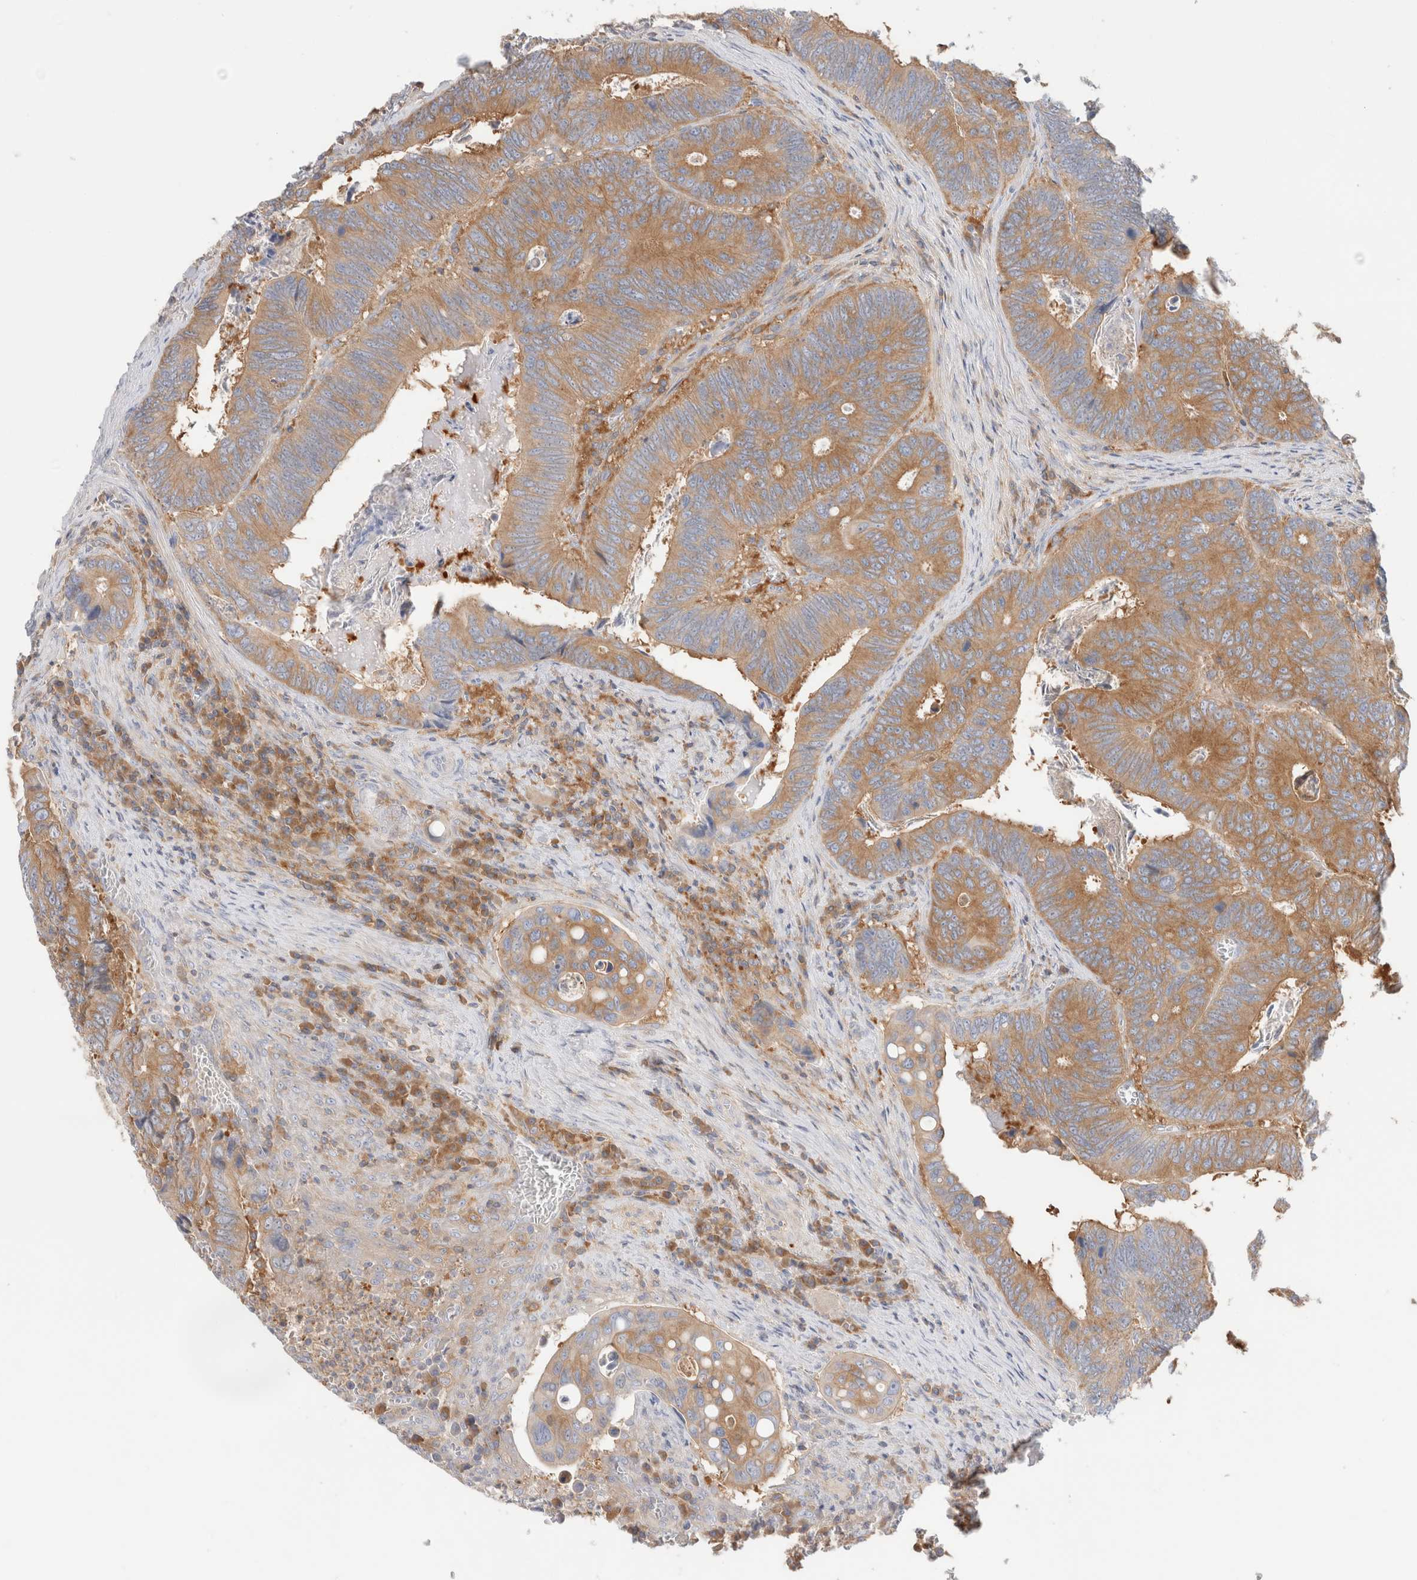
{"staining": {"intensity": "moderate", "quantity": ">75%", "location": "cytoplasmic/membranous"}, "tissue": "colorectal cancer", "cell_type": "Tumor cells", "image_type": "cancer", "snomed": [{"axis": "morphology", "description": "Inflammation, NOS"}, {"axis": "morphology", "description": "Adenocarcinoma, NOS"}, {"axis": "topography", "description": "Colon"}], "caption": "Moderate cytoplasmic/membranous protein staining is present in about >75% of tumor cells in colorectal cancer. (brown staining indicates protein expression, while blue staining denotes nuclei).", "gene": "KLHL14", "patient": {"sex": "male", "age": 72}}